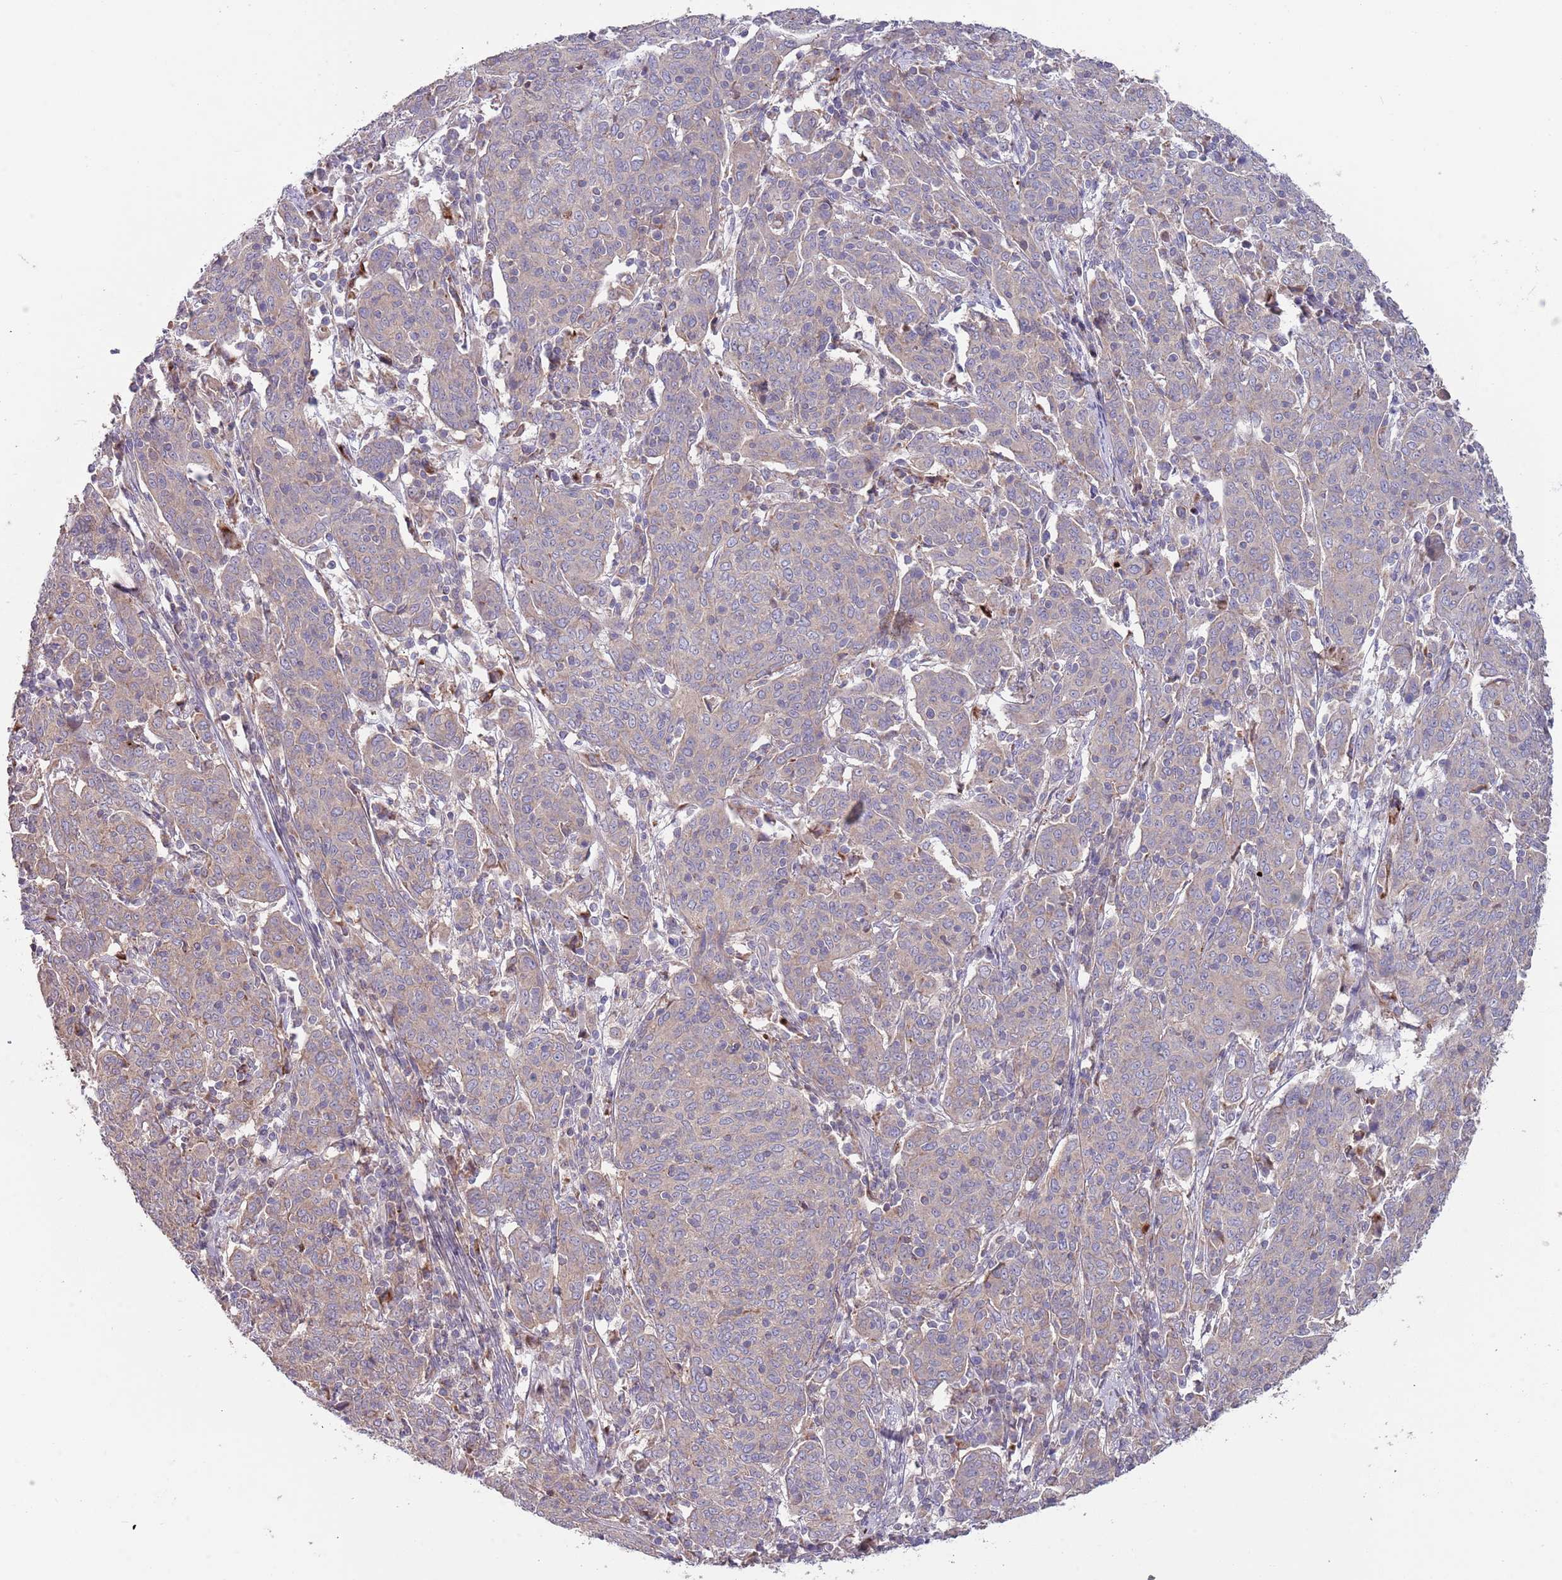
{"staining": {"intensity": "weak", "quantity": "25%-75%", "location": "cytoplasmic/membranous"}, "tissue": "cervical cancer", "cell_type": "Tumor cells", "image_type": "cancer", "snomed": [{"axis": "morphology", "description": "Squamous cell carcinoma, NOS"}, {"axis": "topography", "description": "Cervix"}], "caption": "Tumor cells show low levels of weak cytoplasmic/membranous expression in about 25%-75% of cells in cervical cancer.", "gene": "ABCC10", "patient": {"sex": "female", "age": 67}}